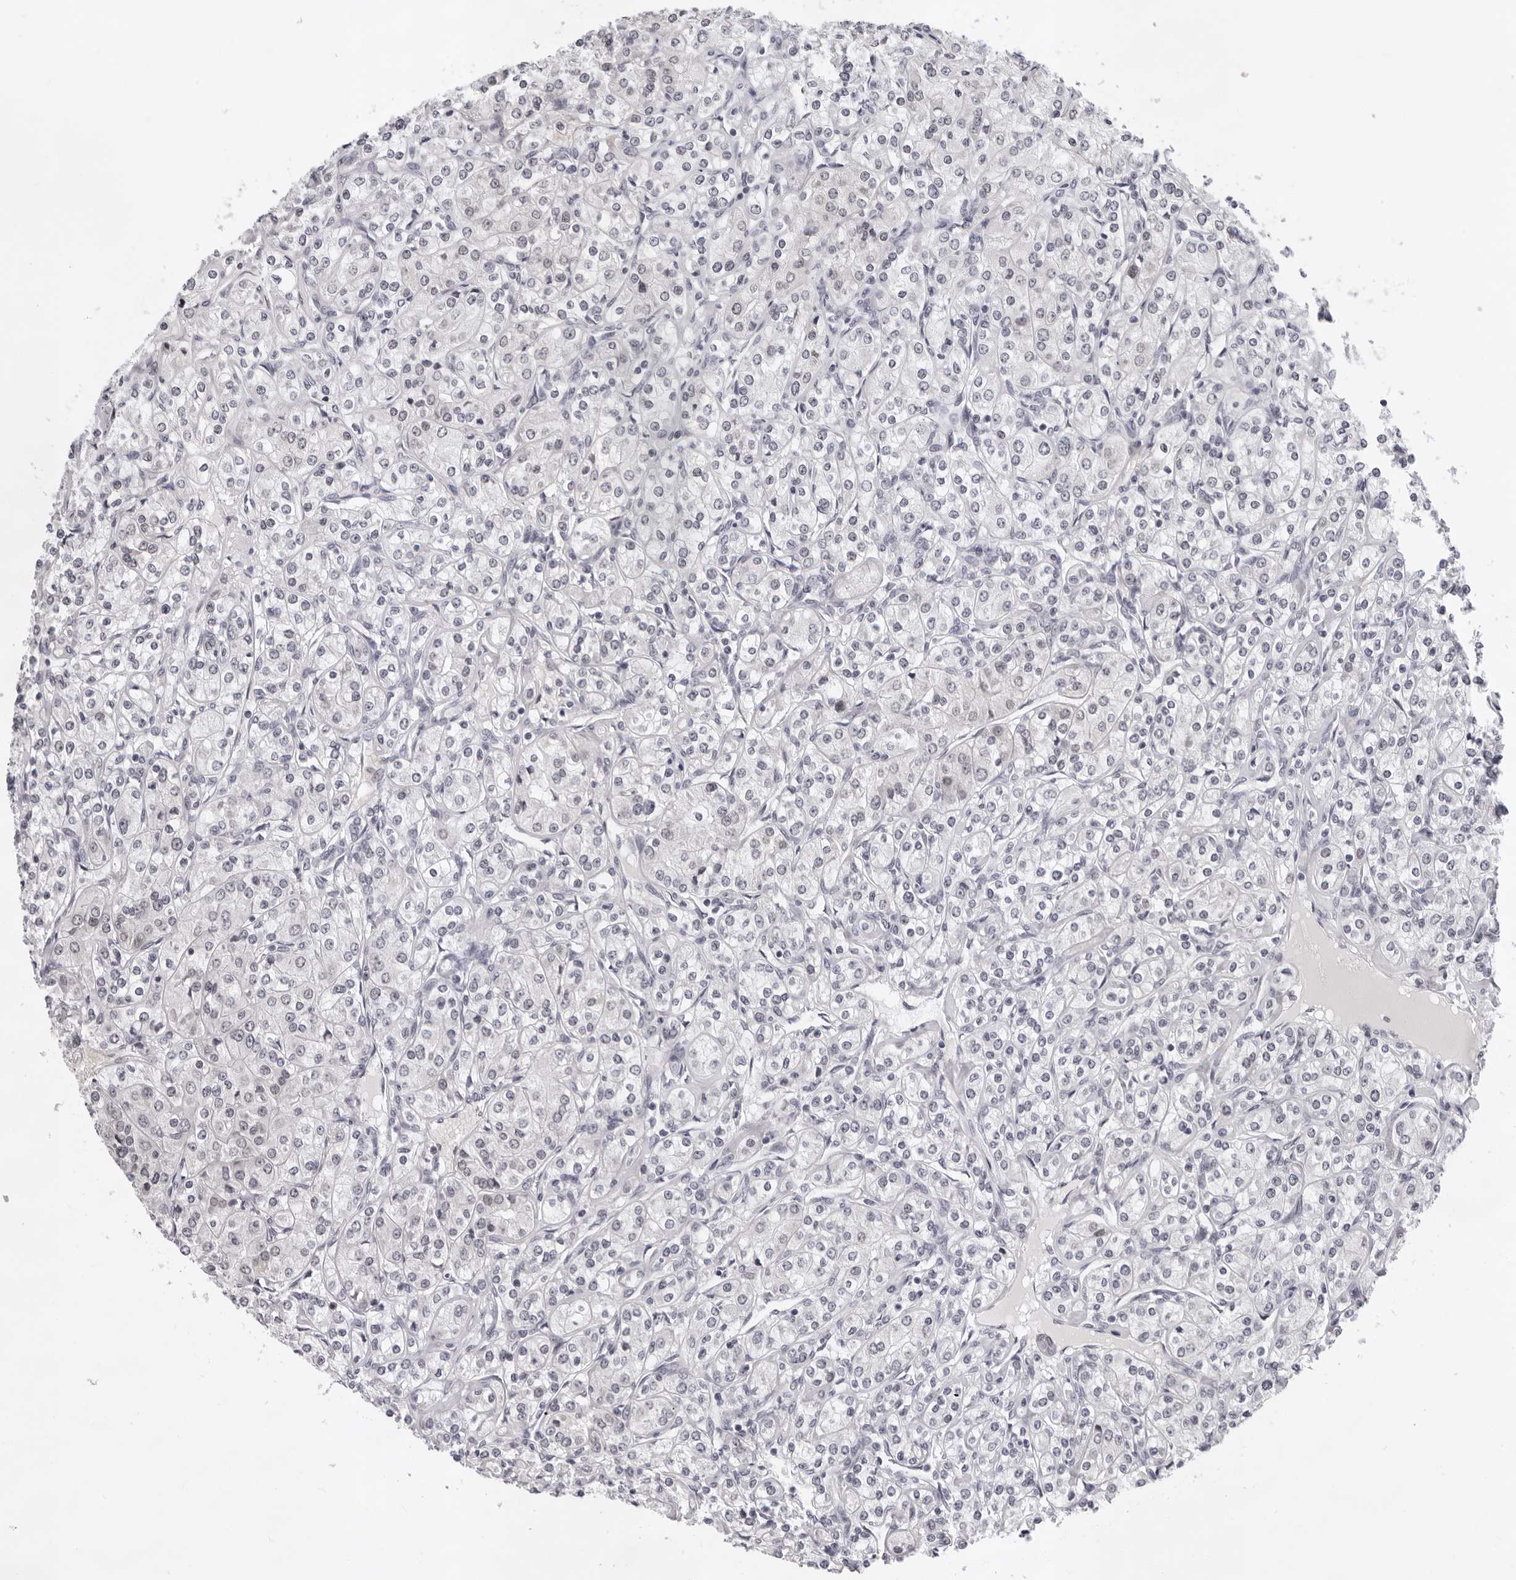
{"staining": {"intensity": "negative", "quantity": "none", "location": "none"}, "tissue": "renal cancer", "cell_type": "Tumor cells", "image_type": "cancer", "snomed": [{"axis": "morphology", "description": "Adenocarcinoma, NOS"}, {"axis": "topography", "description": "Kidney"}], "caption": "Histopathology image shows no significant protein staining in tumor cells of adenocarcinoma (renal).", "gene": "USP1", "patient": {"sex": "male", "age": 77}}